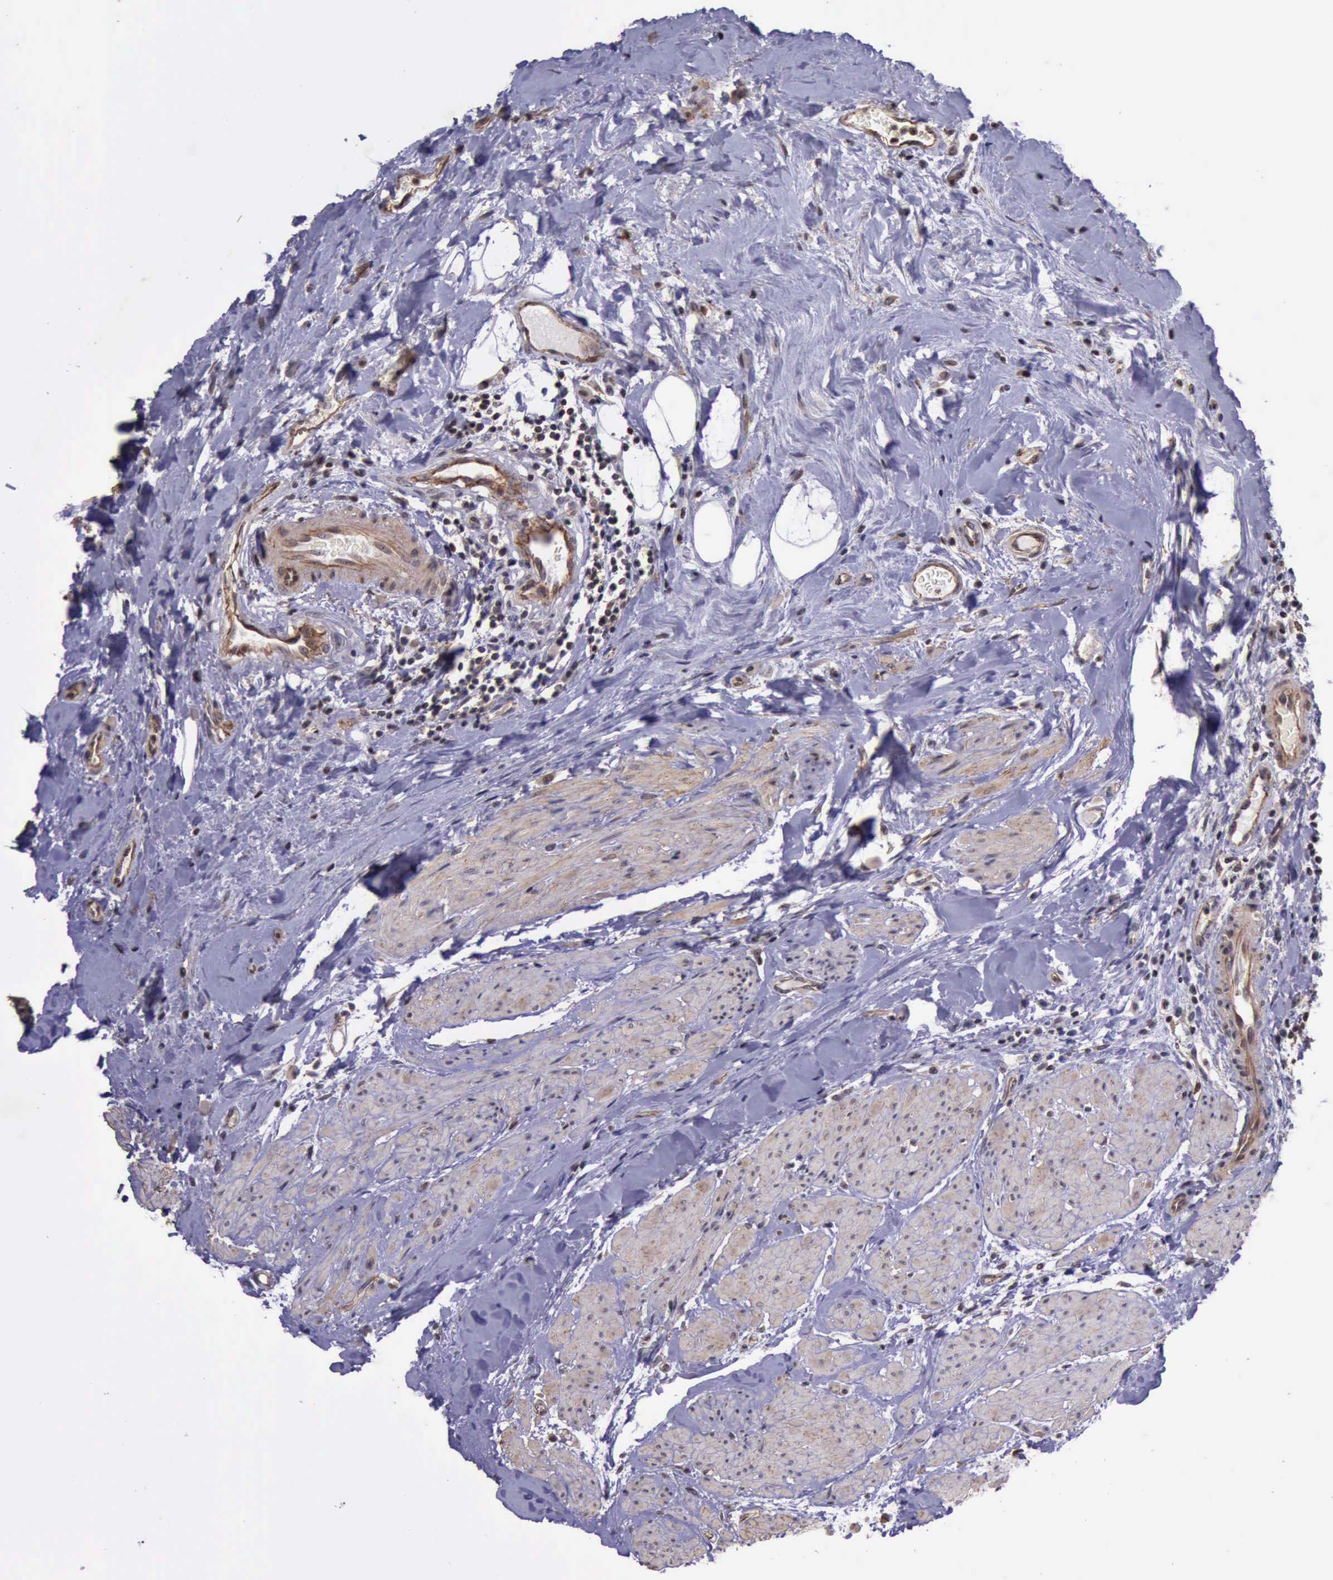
{"staining": {"intensity": "moderate", "quantity": ">75%", "location": "cytoplasmic/membranous"}, "tissue": "urothelial cancer", "cell_type": "Tumor cells", "image_type": "cancer", "snomed": [{"axis": "morphology", "description": "Urothelial carcinoma, High grade"}, {"axis": "topography", "description": "Urinary bladder"}], "caption": "Immunohistochemical staining of human urothelial carcinoma (high-grade) displays medium levels of moderate cytoplasmic/membranous protein positivity in about >75% of tumor cells.", "gene": "CTNNB1", "patient": {"sex": "male", "age": 66}}